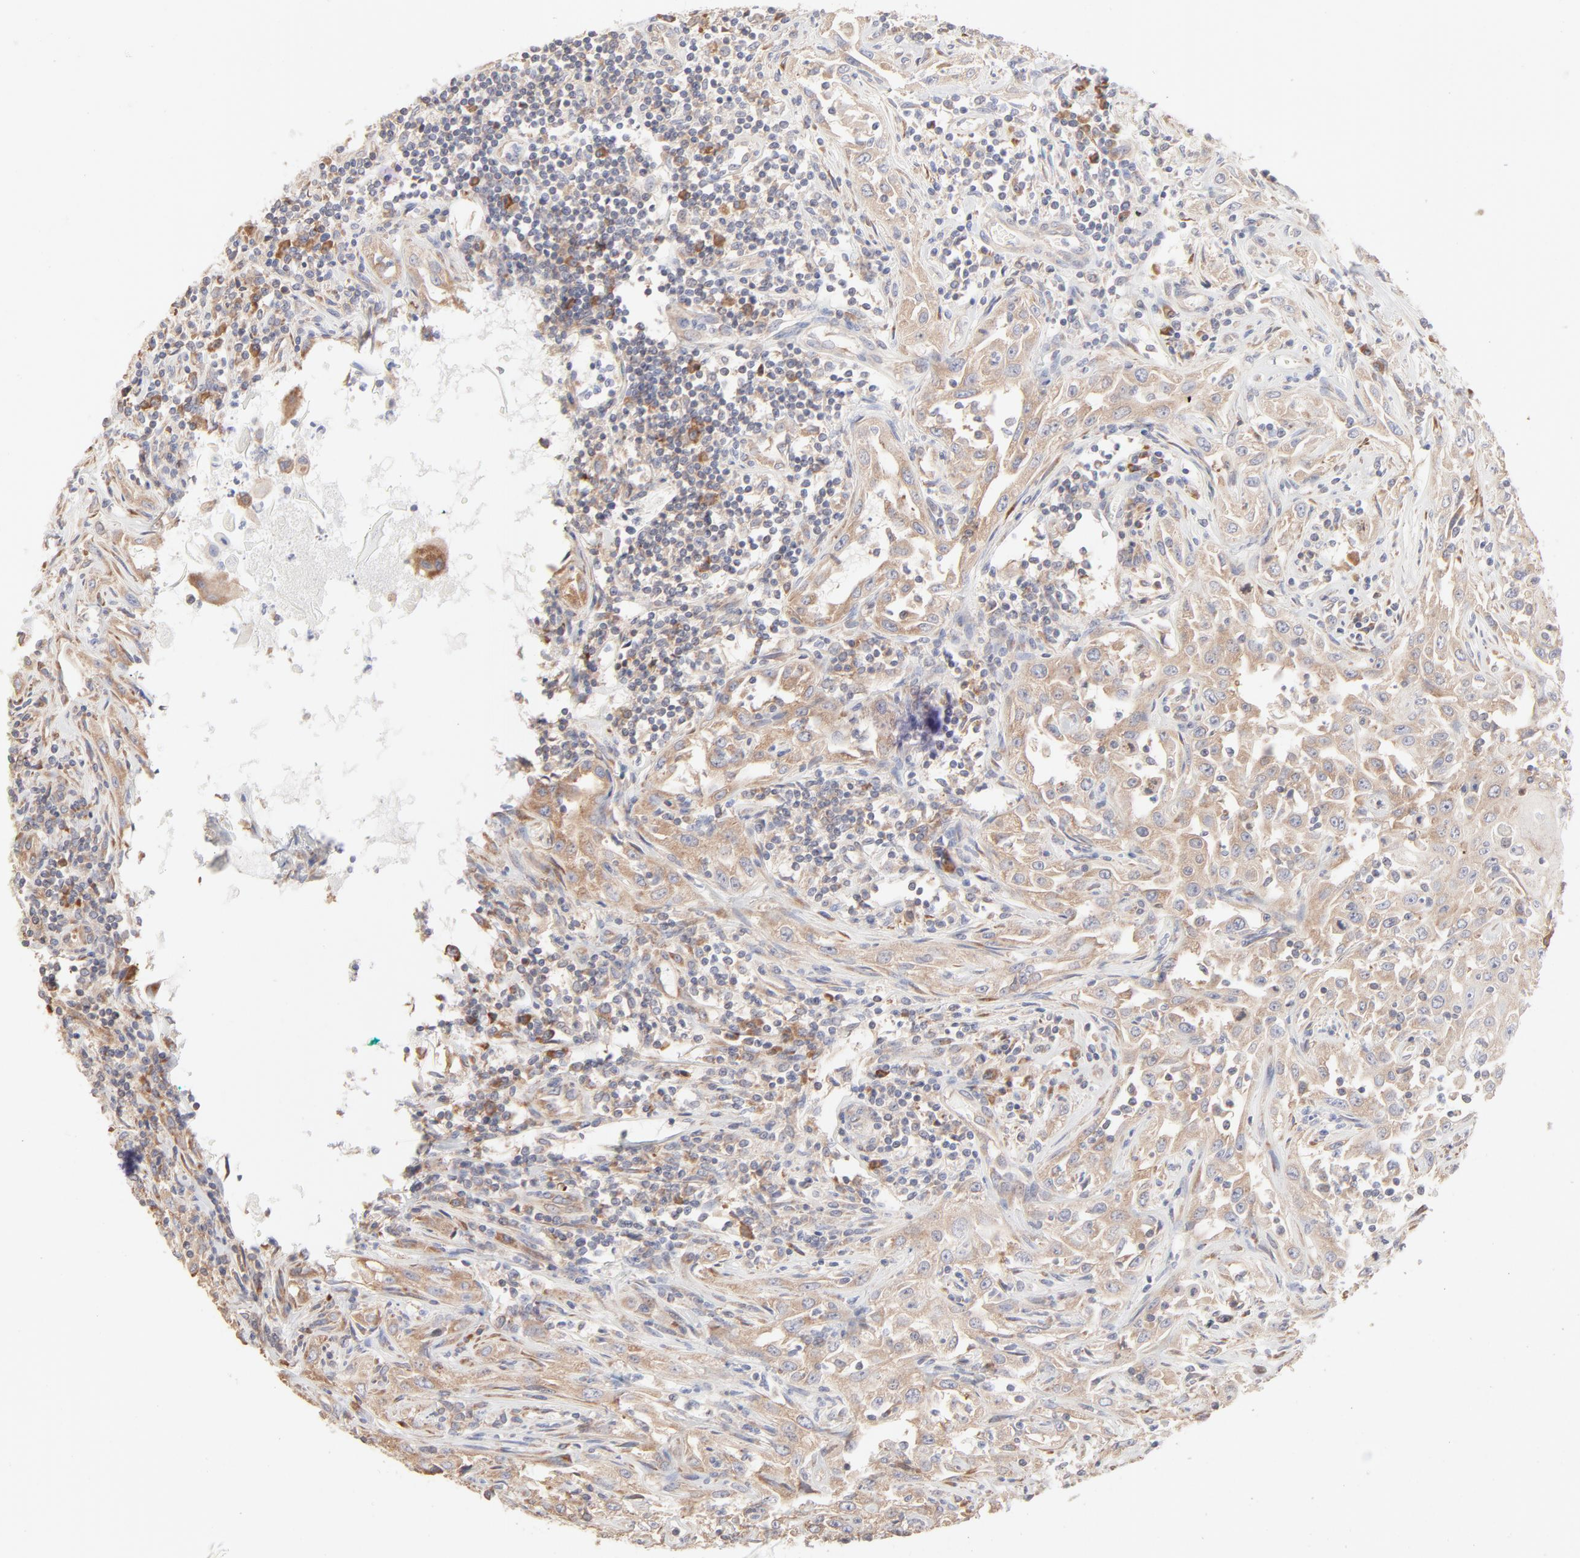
{"staining": {"intensity": "moderate", "quantity": ">75%", "location": "cytoplasmic/membranous"}, "tissue": "head and neck cancer", "cell_type": "Tumor cells", "image_type": "cancer", "snomed": [{"axis": "morphology", "description": "Squamous cell carcinoma, NOS"}, {"axis": "topography", "description": "Oral tissue"}, {"axis": "topography", "description": "Head-Neck"}], "caption": "Moderate cytoplasmic/membranous protein expression is present in approximately >75% of tumor cells in head and neck squamous cell carcinoma. The protein is stained brown, and the nuclei are stained in blue (DAB (3,3'-diaminobenzidine) IHC with brightfield microscopy, high magnification).", "gene": "RPS21", "patient": {"sex": "female", "age": 76}}